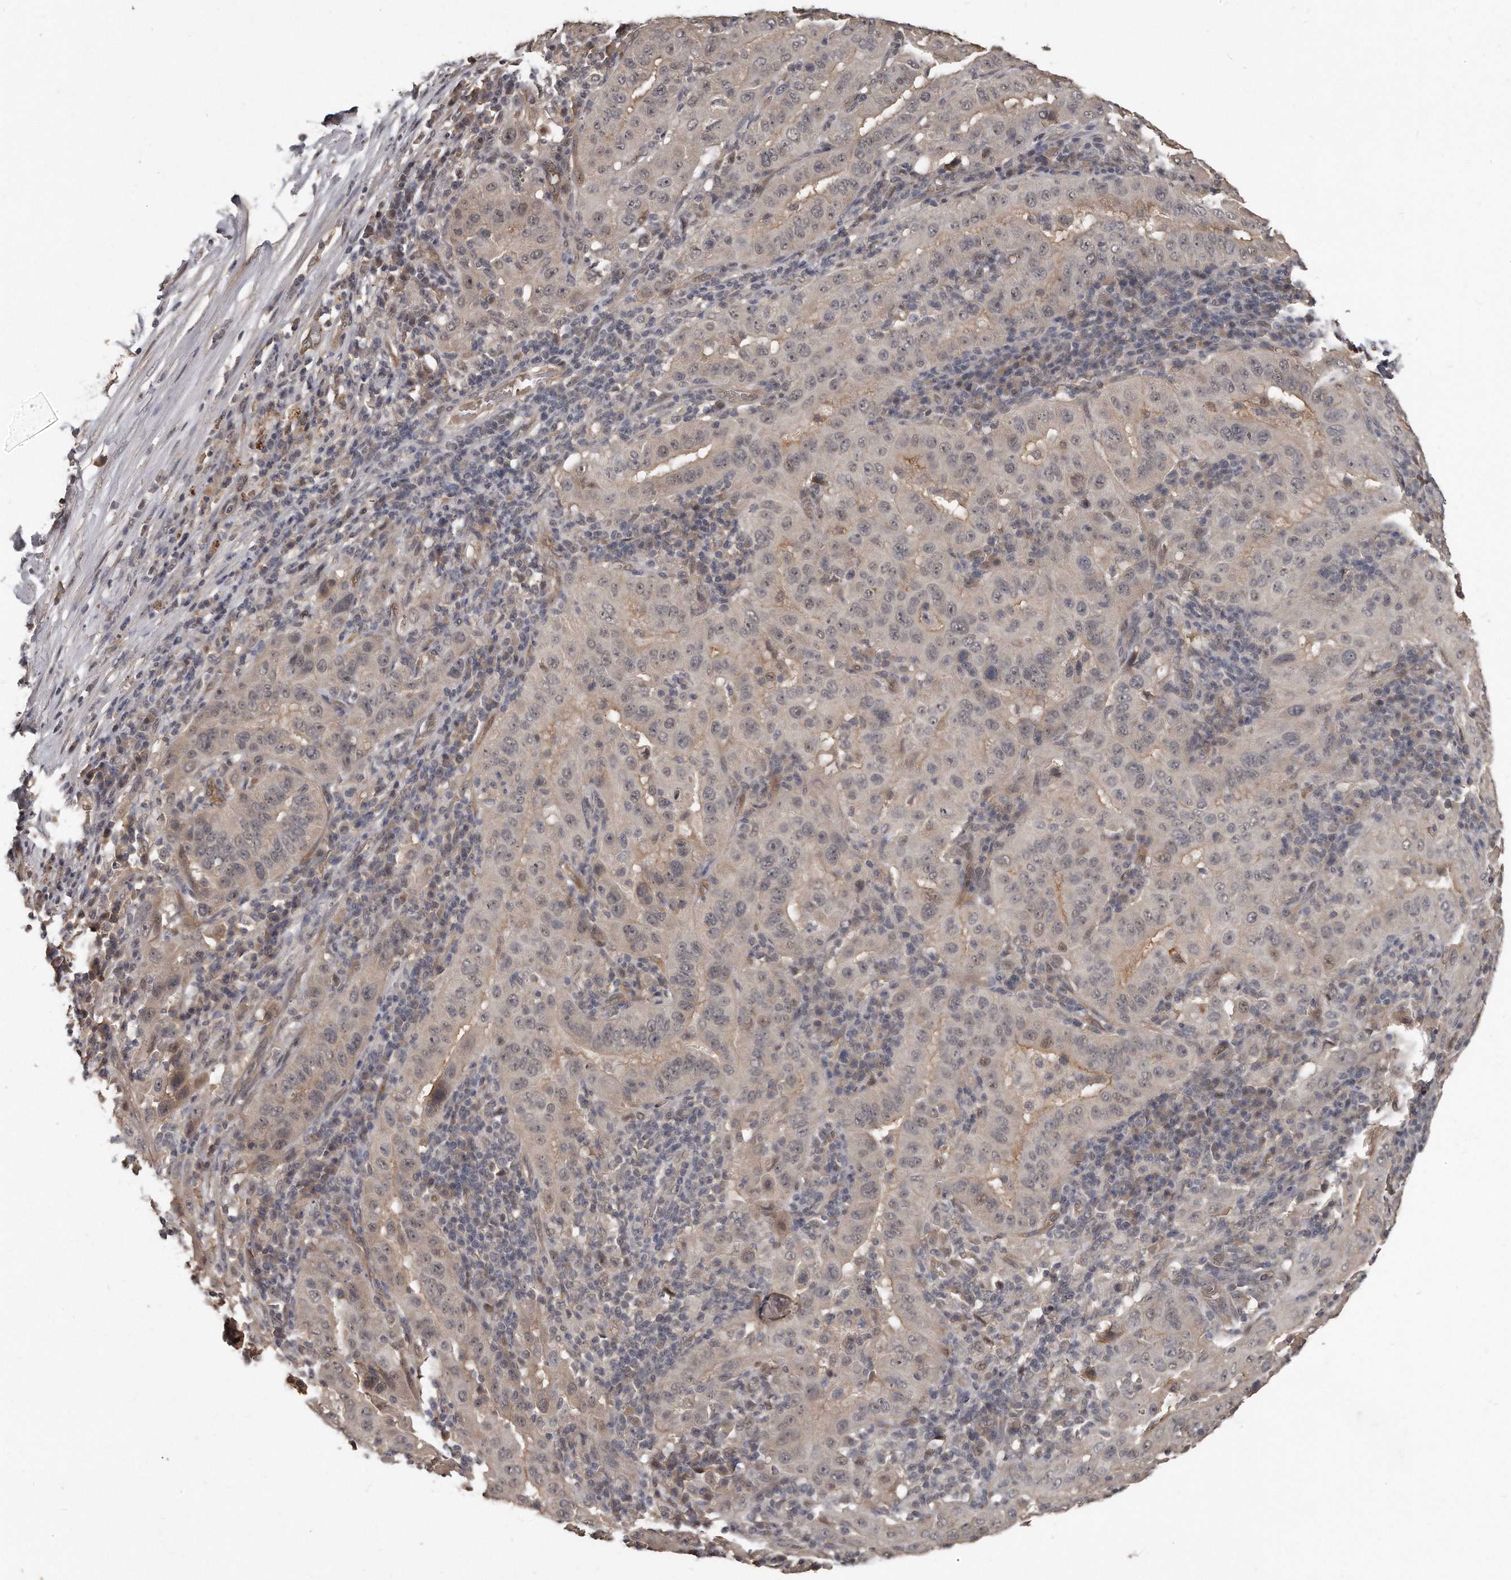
{"staining": {"intensity": "weak", "quantity": "<25%", "location": "cytoplasmic/membranous,nuclear"}, "tissue": "pancreatic cancer", "cell_type": "Tumor cells", "image_type": "cancer", "snomed": [{"axis": "morphology", "description": "Adenocarcinoma, NOS"}, {"axis": "topography", "description": "Pancreas"}], "caption": "DAB (3,3'-diaminobenzidine) immunohistochemical staining of human pancreatic cancer exhibits no significant expression in tumor cells. (DAB (3,3'-diaminobenzidine) immunohistochemistry (IHC) with hematoxylin counter stain).", "gene": "GRB10", "patient": {"sex": "male", "age": 63}}